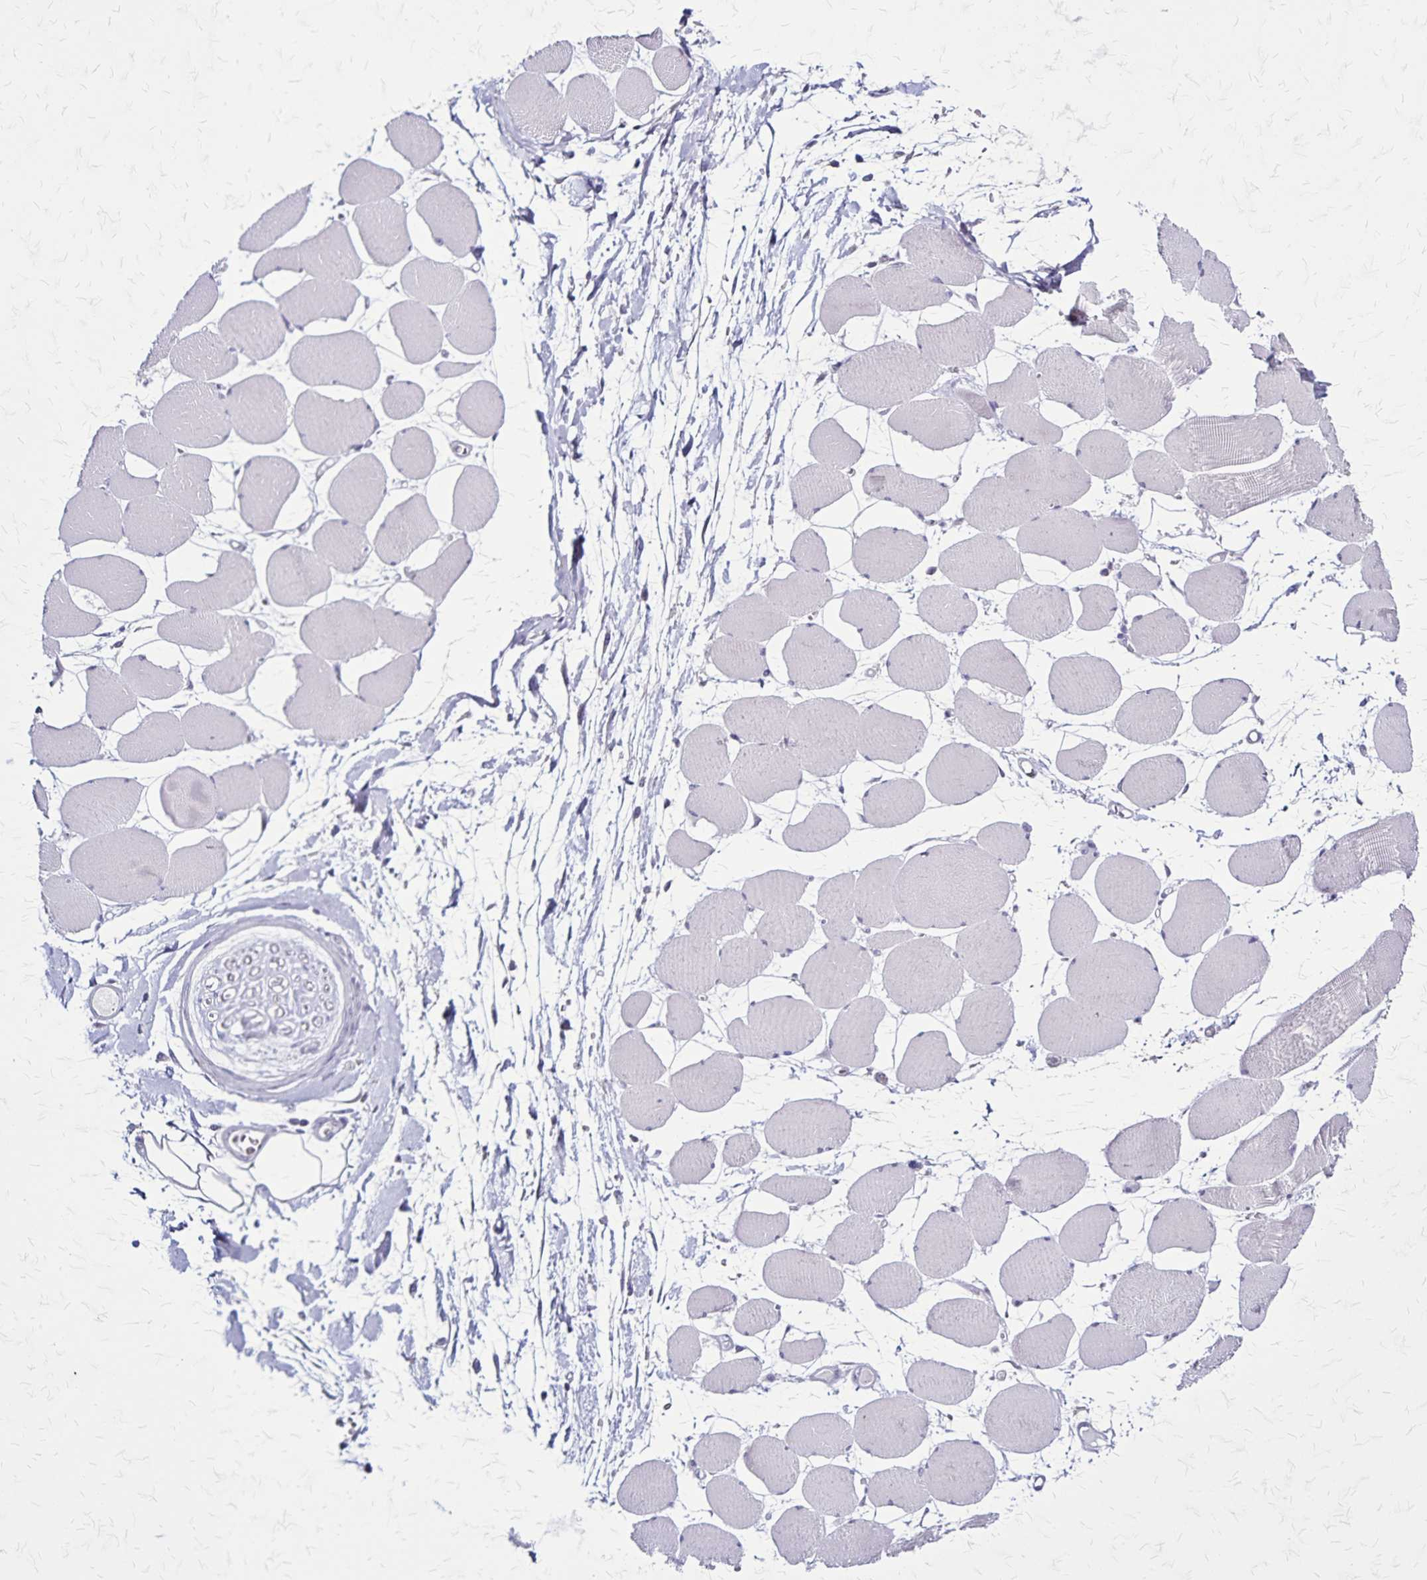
{"staining": {"intensity": "negative", "quantity": "none", "location": "none"}, "tissue": "skeletal muscle", "cell_type": "Myocytes", "image_type": "normal", "snomed": [{"axis": "morphology", "description": "Normal tissue, NOS"}, {"axis": "topography", "description": "Skeletal muscle"}], "caption": "Myocytes show no significant positivity in benign skeletal muscle. (DAB immunohistochemistry (IHC) with hematoxylin counter stain).", "gene": "PLXNA4", "patient": {"sex": "female", "age": 75}}